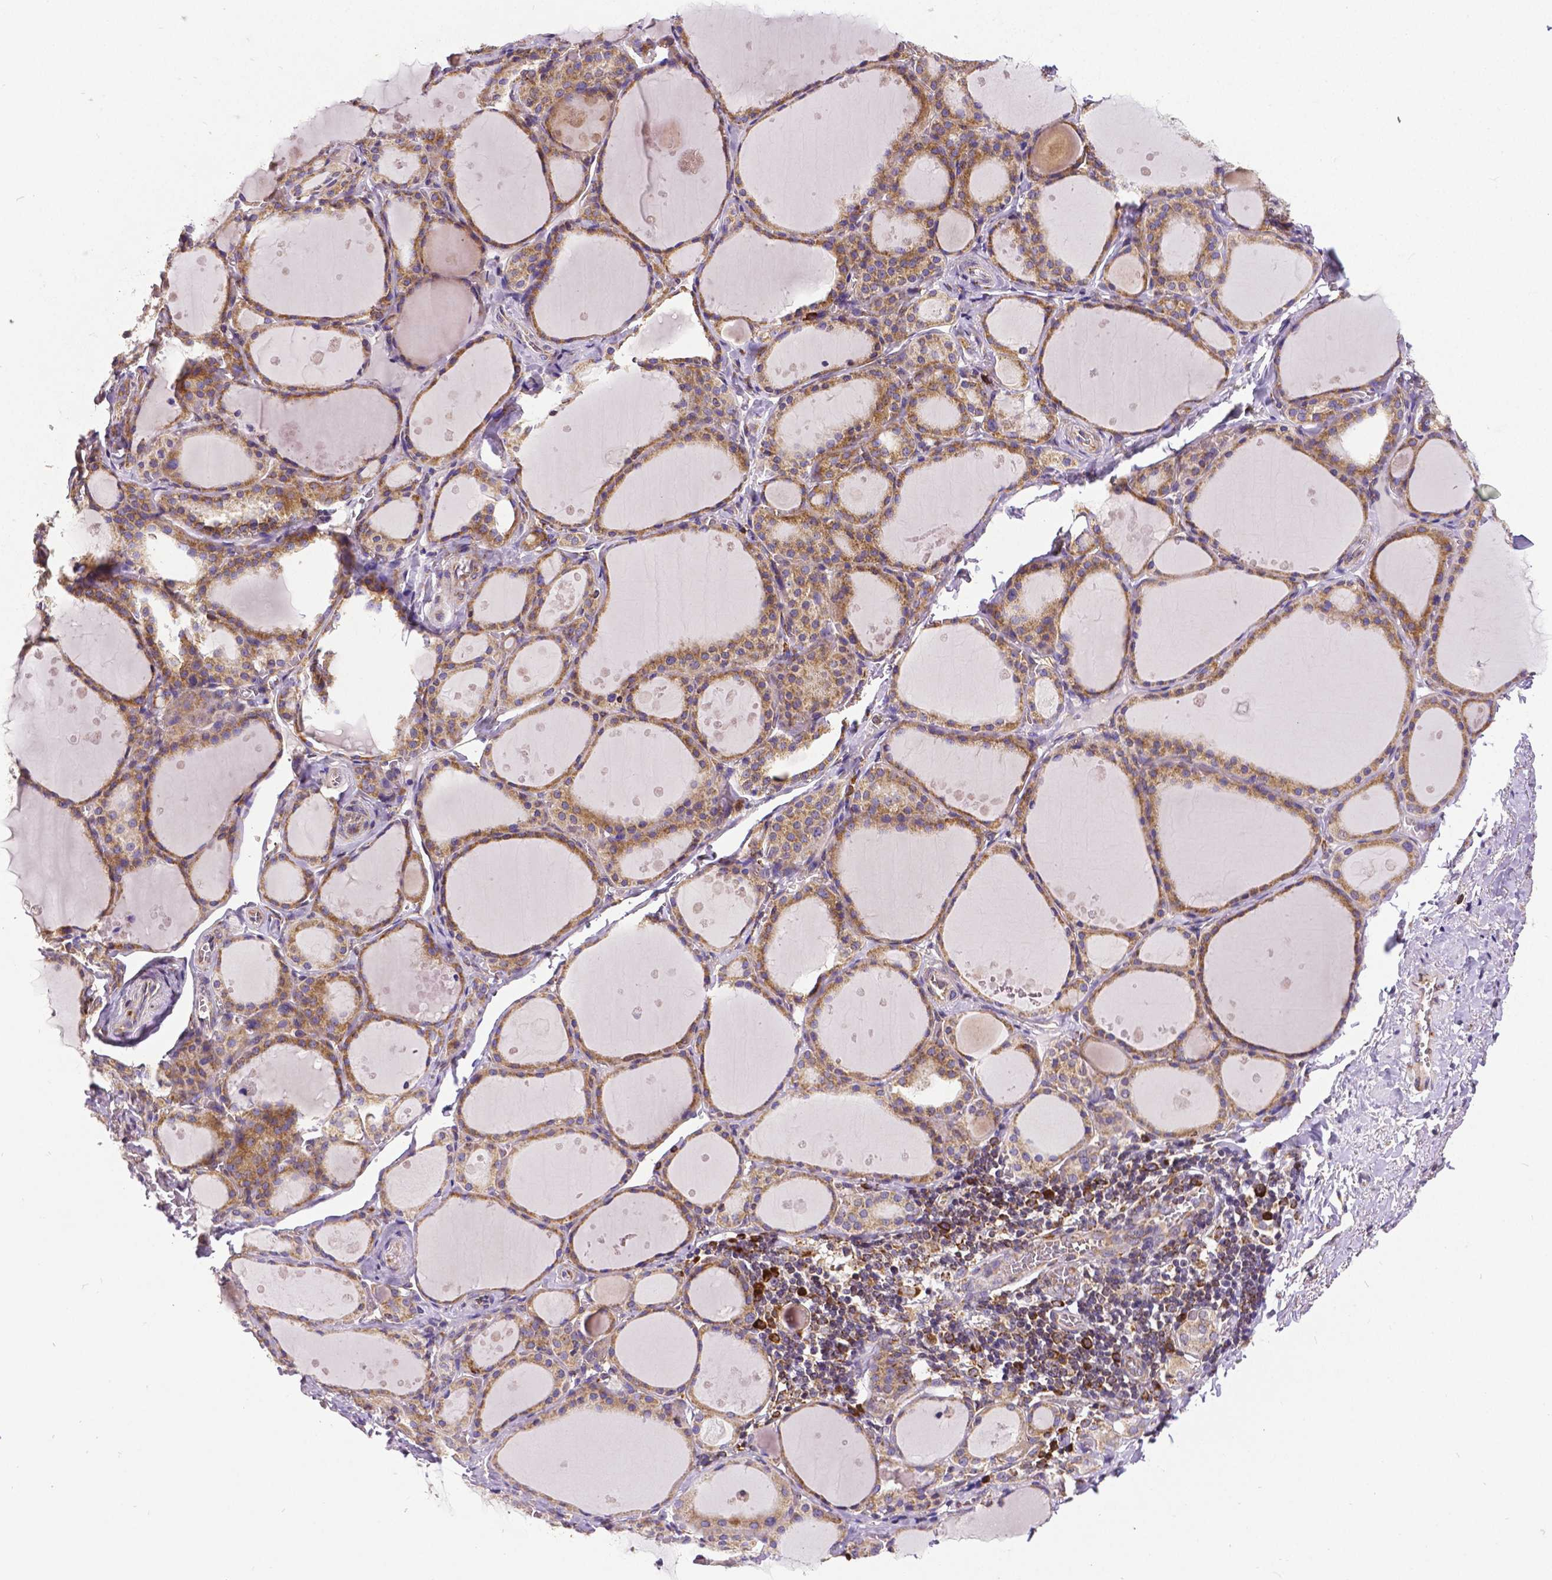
{"staining": {"intensity": "moderate", "quantity": ">75%", "location": "cytoplasmic/membranous"}, "tissue": "thyroid gland", "cell_type": "Glandular cells", "image_type": "normal", "snomed": [{"axis": "morphology", "description": "Normal tissue, NOS"}, {"axis": "topography", "description": "Thyroid gland"}], "caption": "Protein expression analysis of unremarkable thyroid gland demonstrates moderate cytoplasmic/membranous expression in about >75% of glandular cells.", "gene": "MTDH", "patient": {"sex": "male", "age": 68}}